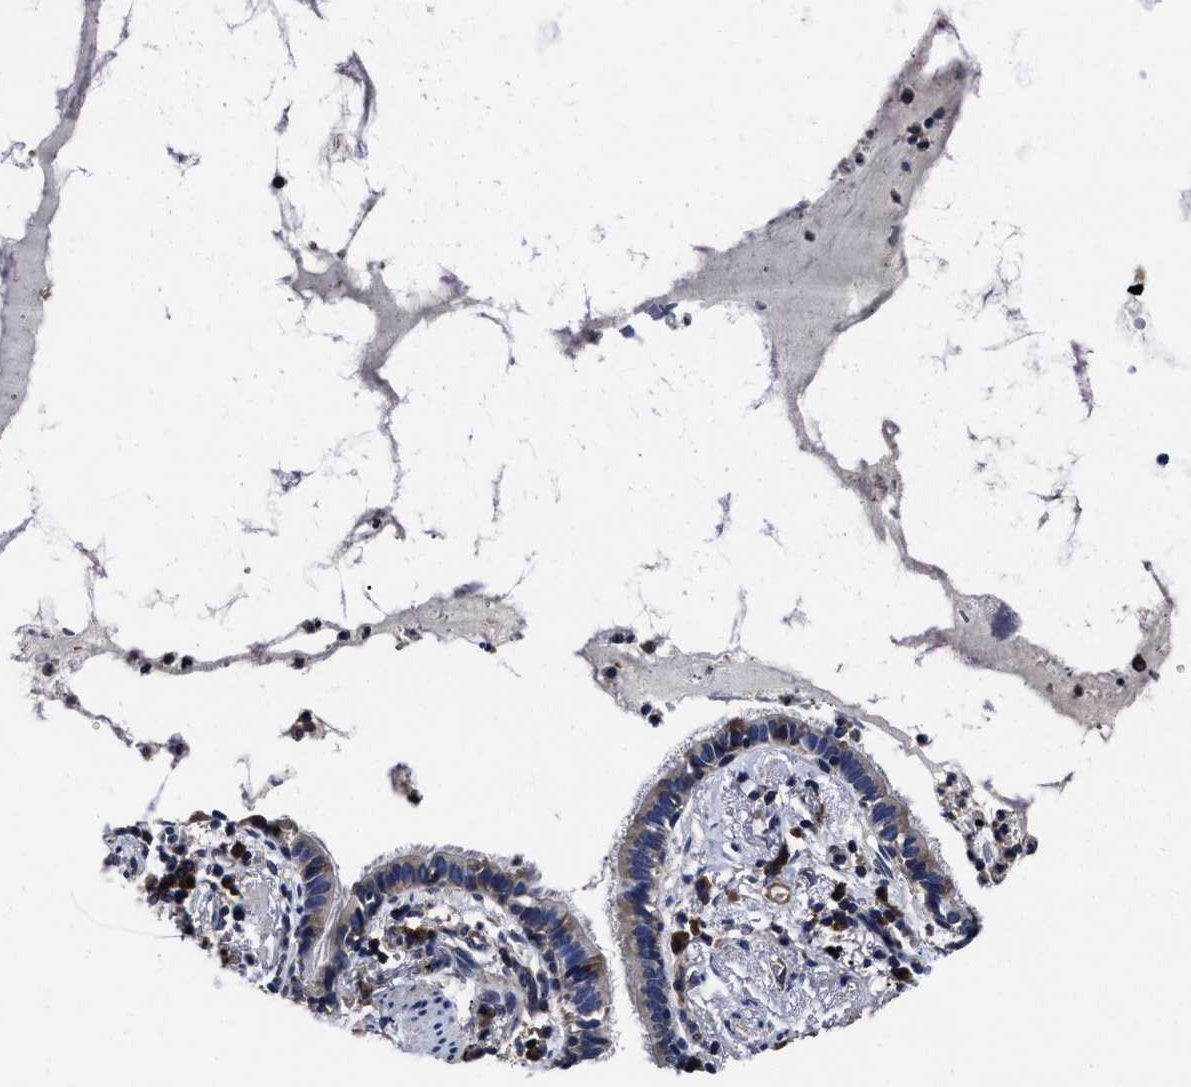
{"staining": {"intensity": "weak", "quantity": "25%-75%", "location": "cytoplasmic/membranous"}, "tissue": "lung cancer", "cell_type": "Tumor cells", "image_type": "cancer", "snomed": [{"axis": "morphology", "description": "Normal tissue, NOS"}, {"axis": "morphology", "description": "Adenocarcinoma, NOS"}, {"axis": "topography", "description": "Bronchus"}, {"axis": "topography", "description": "Lung"}], "caption": "High-magnification brightfield microscopy of lung cancer (adenocarcinoma) stained with DAB (brown) and counterstained with hematoxylin (blue). tumor cells exhibit weak cytoplasmic/membranous staining is identified in about25%-75% of cells.", "gene": "AVEN", "patient": {"sex": "female", "age": 70}}